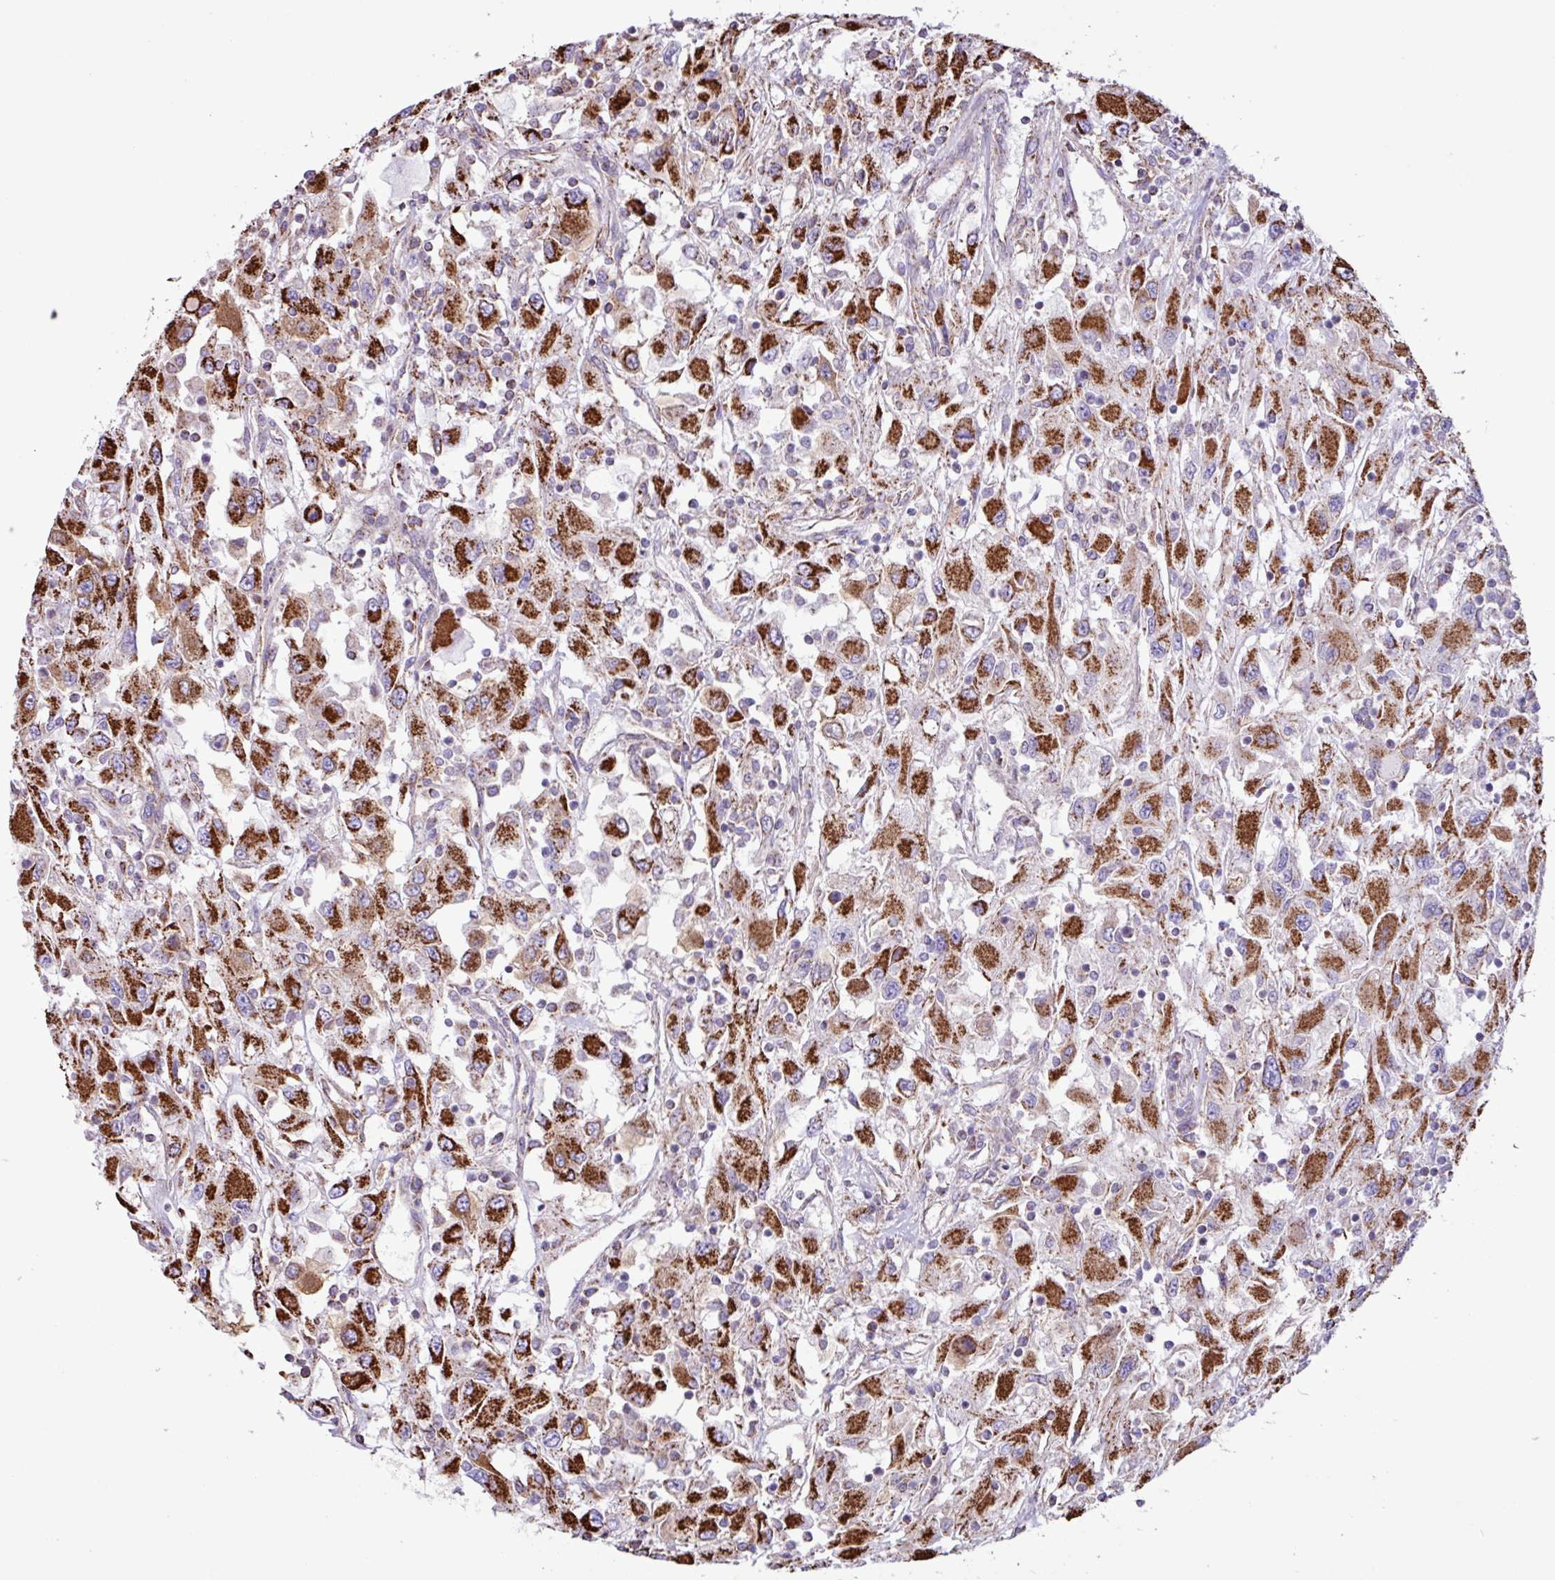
{"staining": {"intensity": "strong", "quantity": ">75%", "location": "cytoplasmic/membranous"}, "tissue": "renal cancer", "cell_type": "Tumor cells", "image_type": "cancer", "snomed": [{"axis": "morphology", "description": "Adenocarcinoma, NOS"}, {"axis": "topography", "description": "Kidney"}], "caption": "Brown immunohistochemical staining in human renal cancer (adenocarcinoma) shows strong cytoplasmic/membranous positivity in approximately >75% of tumor cells.", "gene": "RTL3", "patient": {"sex": "female", "age": 67}}